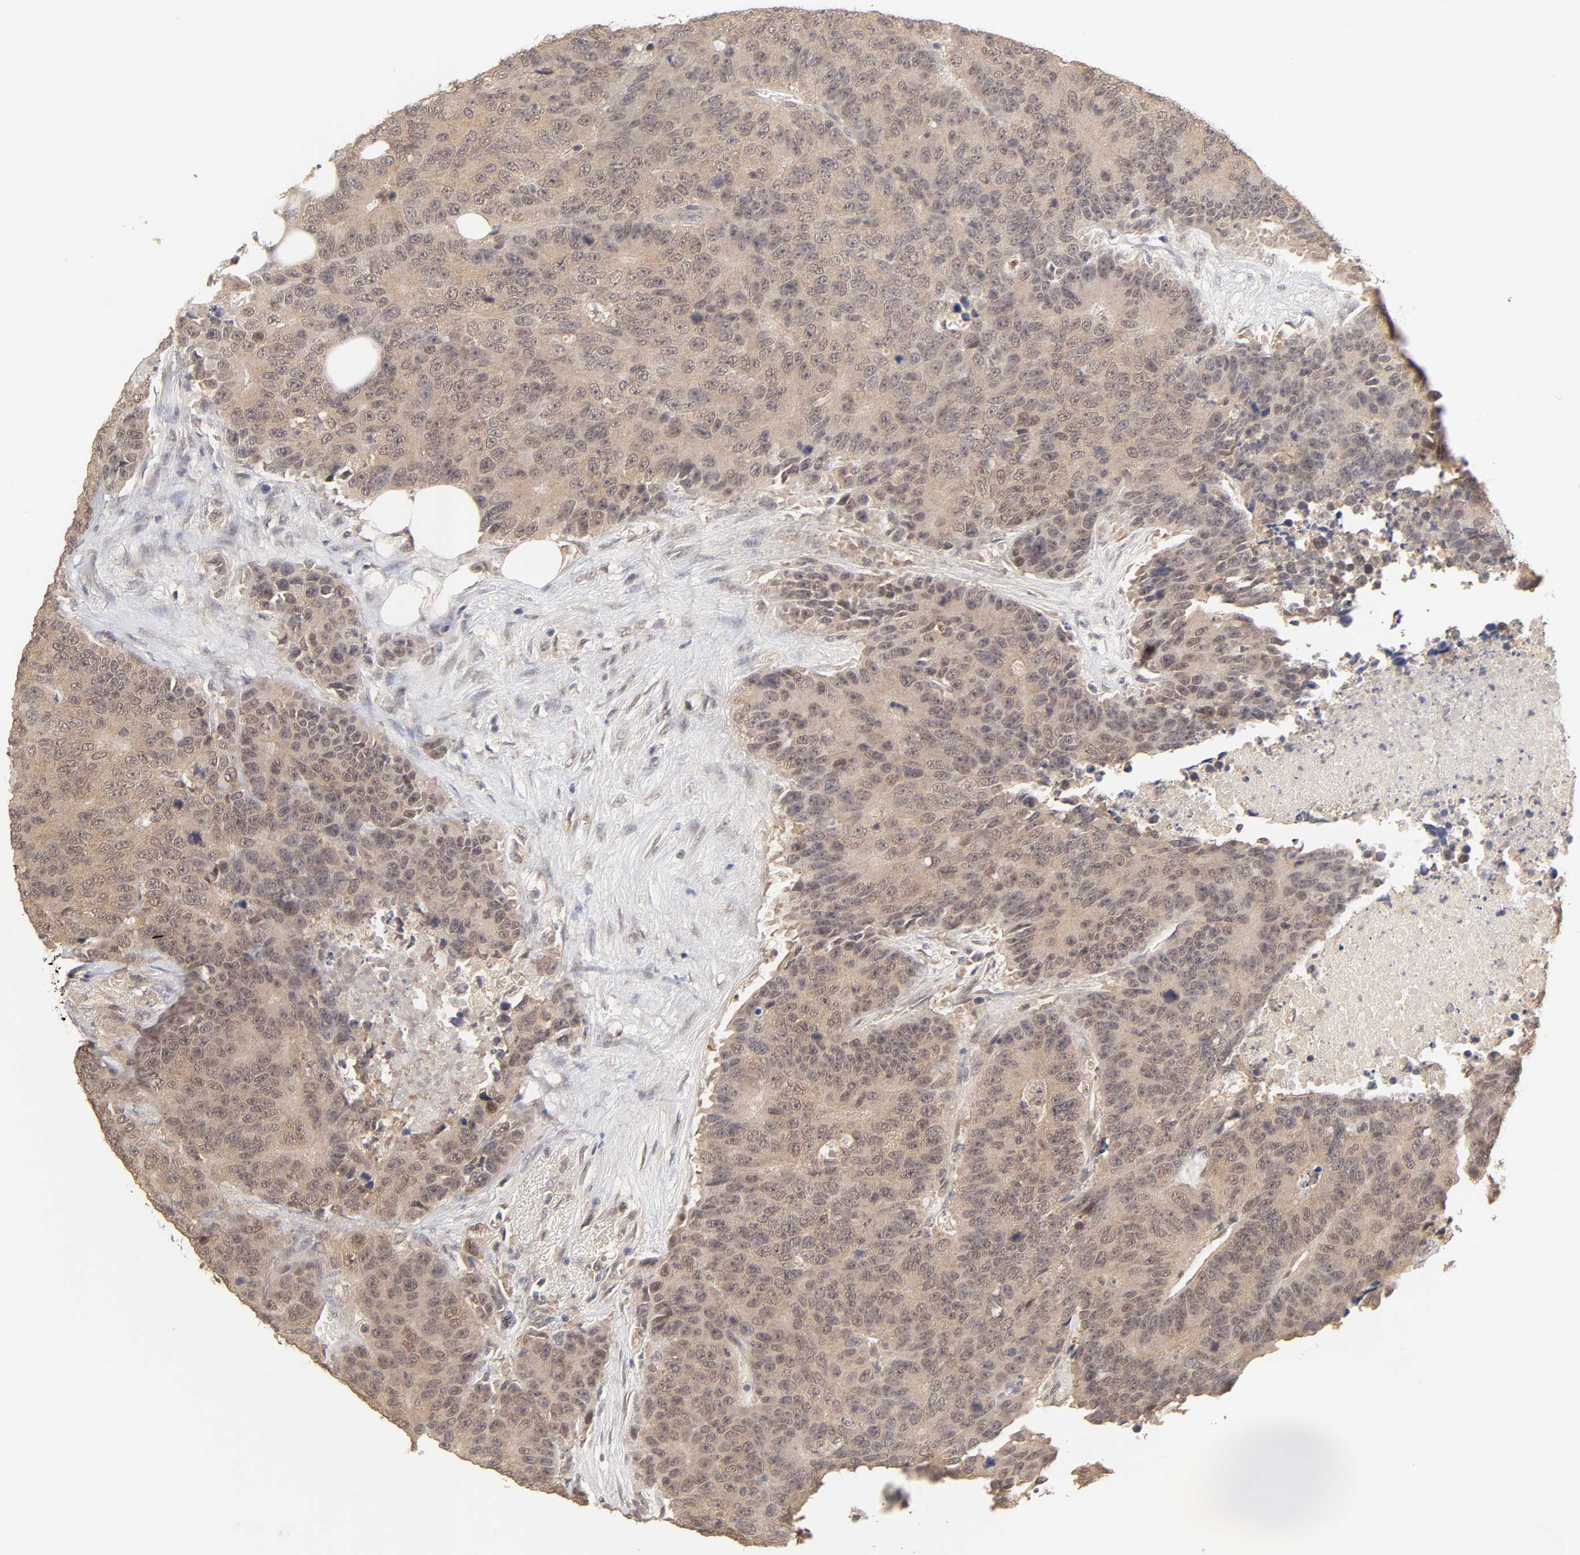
{"staining": {"intensity": "moderate", "quantity": ">75%", "location": "cytoplasmic/membranous"}, "tissue": "colorectal cancer", "cell_type": "Tumor cells", "image_type": "cancer", "snomed": [{"axis": "morphology", "description": "Adenocarcinoma, NOS"}, {"axis": "topography", "description": "Colon"}], "caption": "Protein expression analysis of colorectal cancer (adenocarcinoma) displays moderate cytoplasmic/membranous positivity in approximately >75% of tumor cells.", "gene": "MAPK1", "patient": {"sex": "female", "age": 86}}